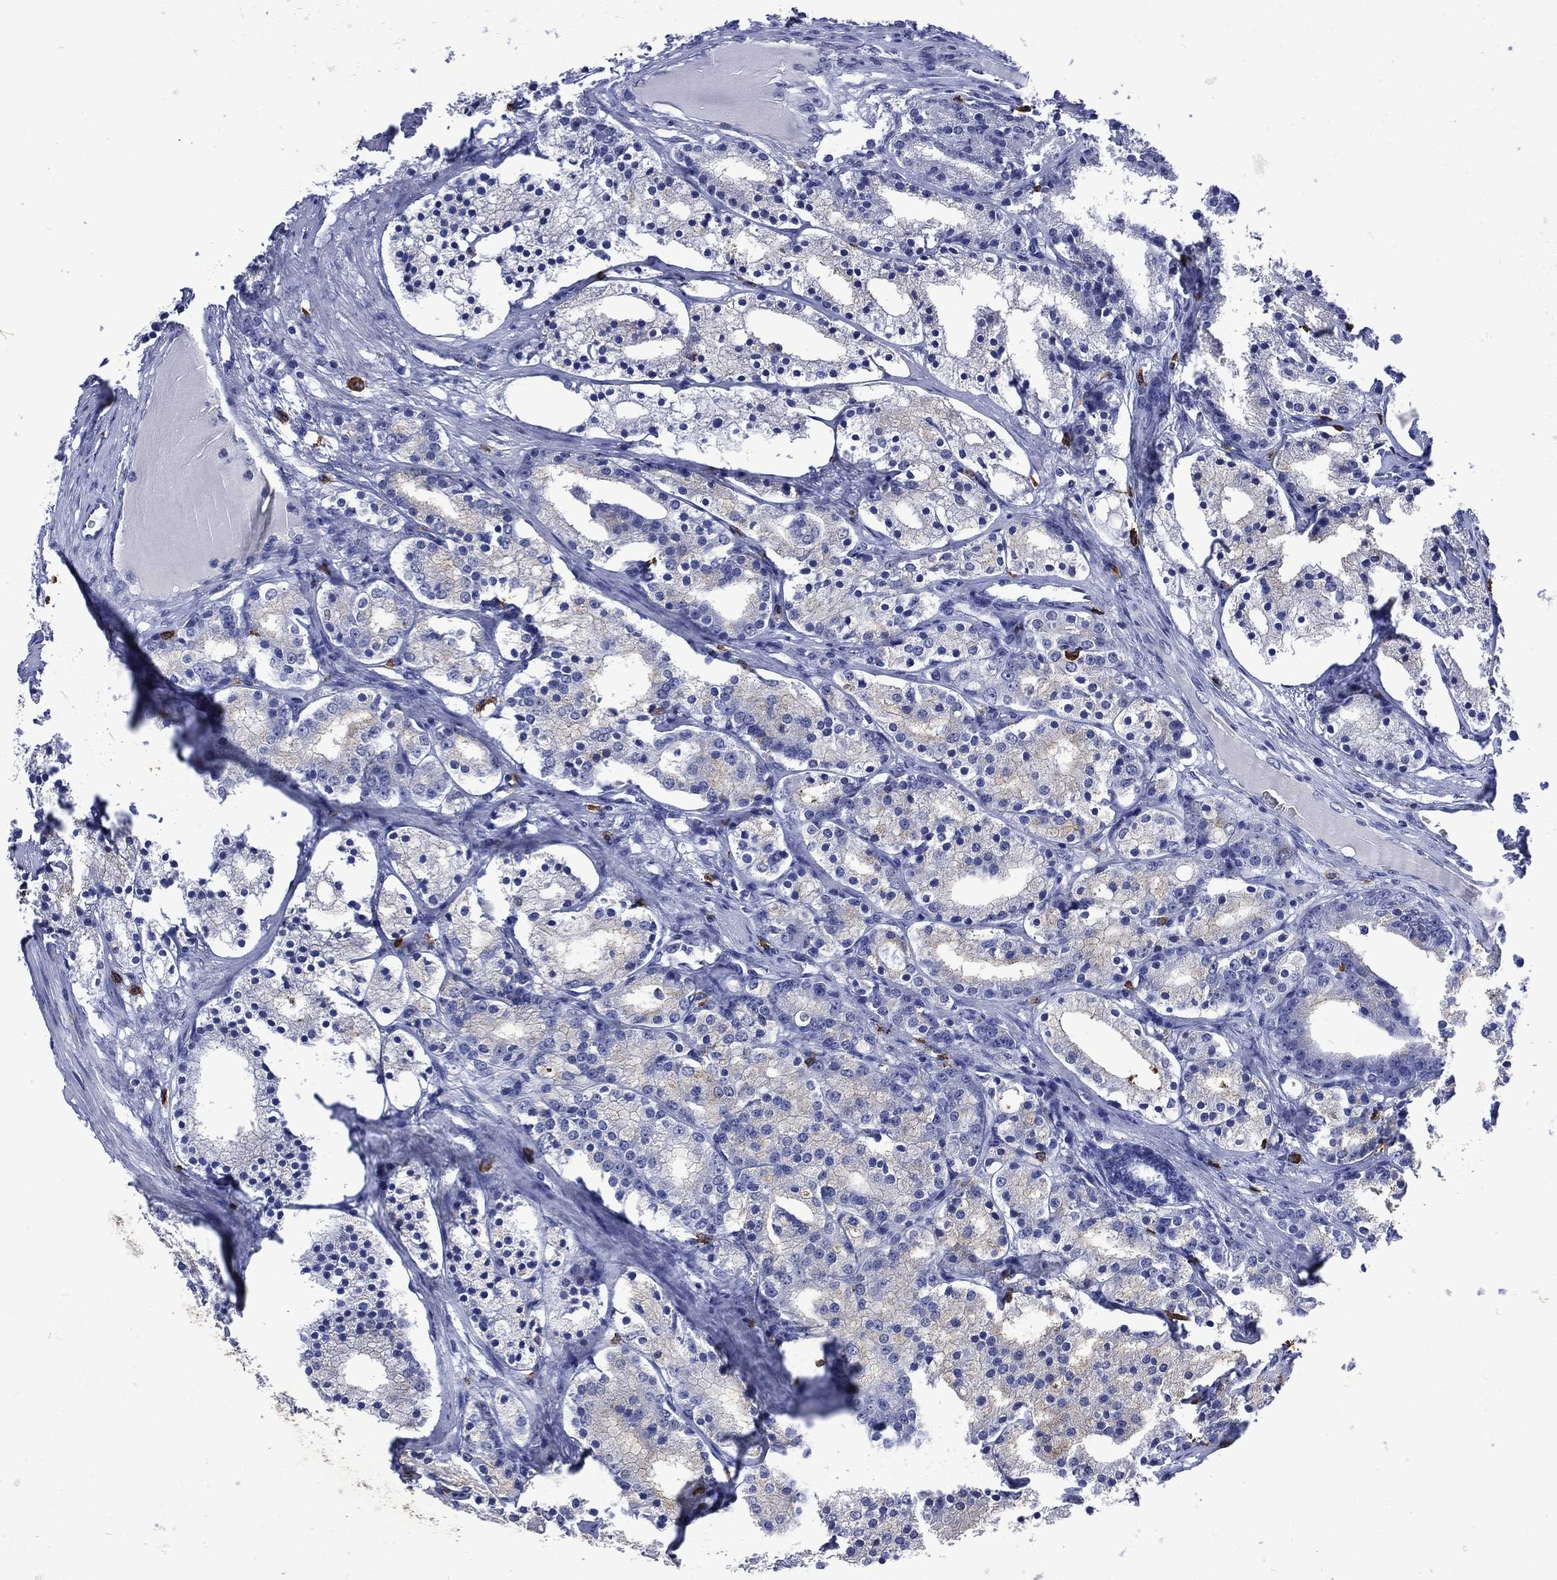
{"staining": {"intensity": "negative", "quantity": "none", "location": "none"}, "tissue": "prostate cancer", "cell_type": "Tumor cells", "image_type": "cancer", "snomed": [{"axis": "morphology", "description": "Adenocarcinoma, NOS"}, {"axis": "topography", "description": "Prostate"}], "caption": "A high-resolution photomicrograph shows IHC staining of prostate adenocarcinoma, which shows no significant expression in tumor cells.", "gene": "ASB10", "patient": {"sex": "male", "age": 69}}